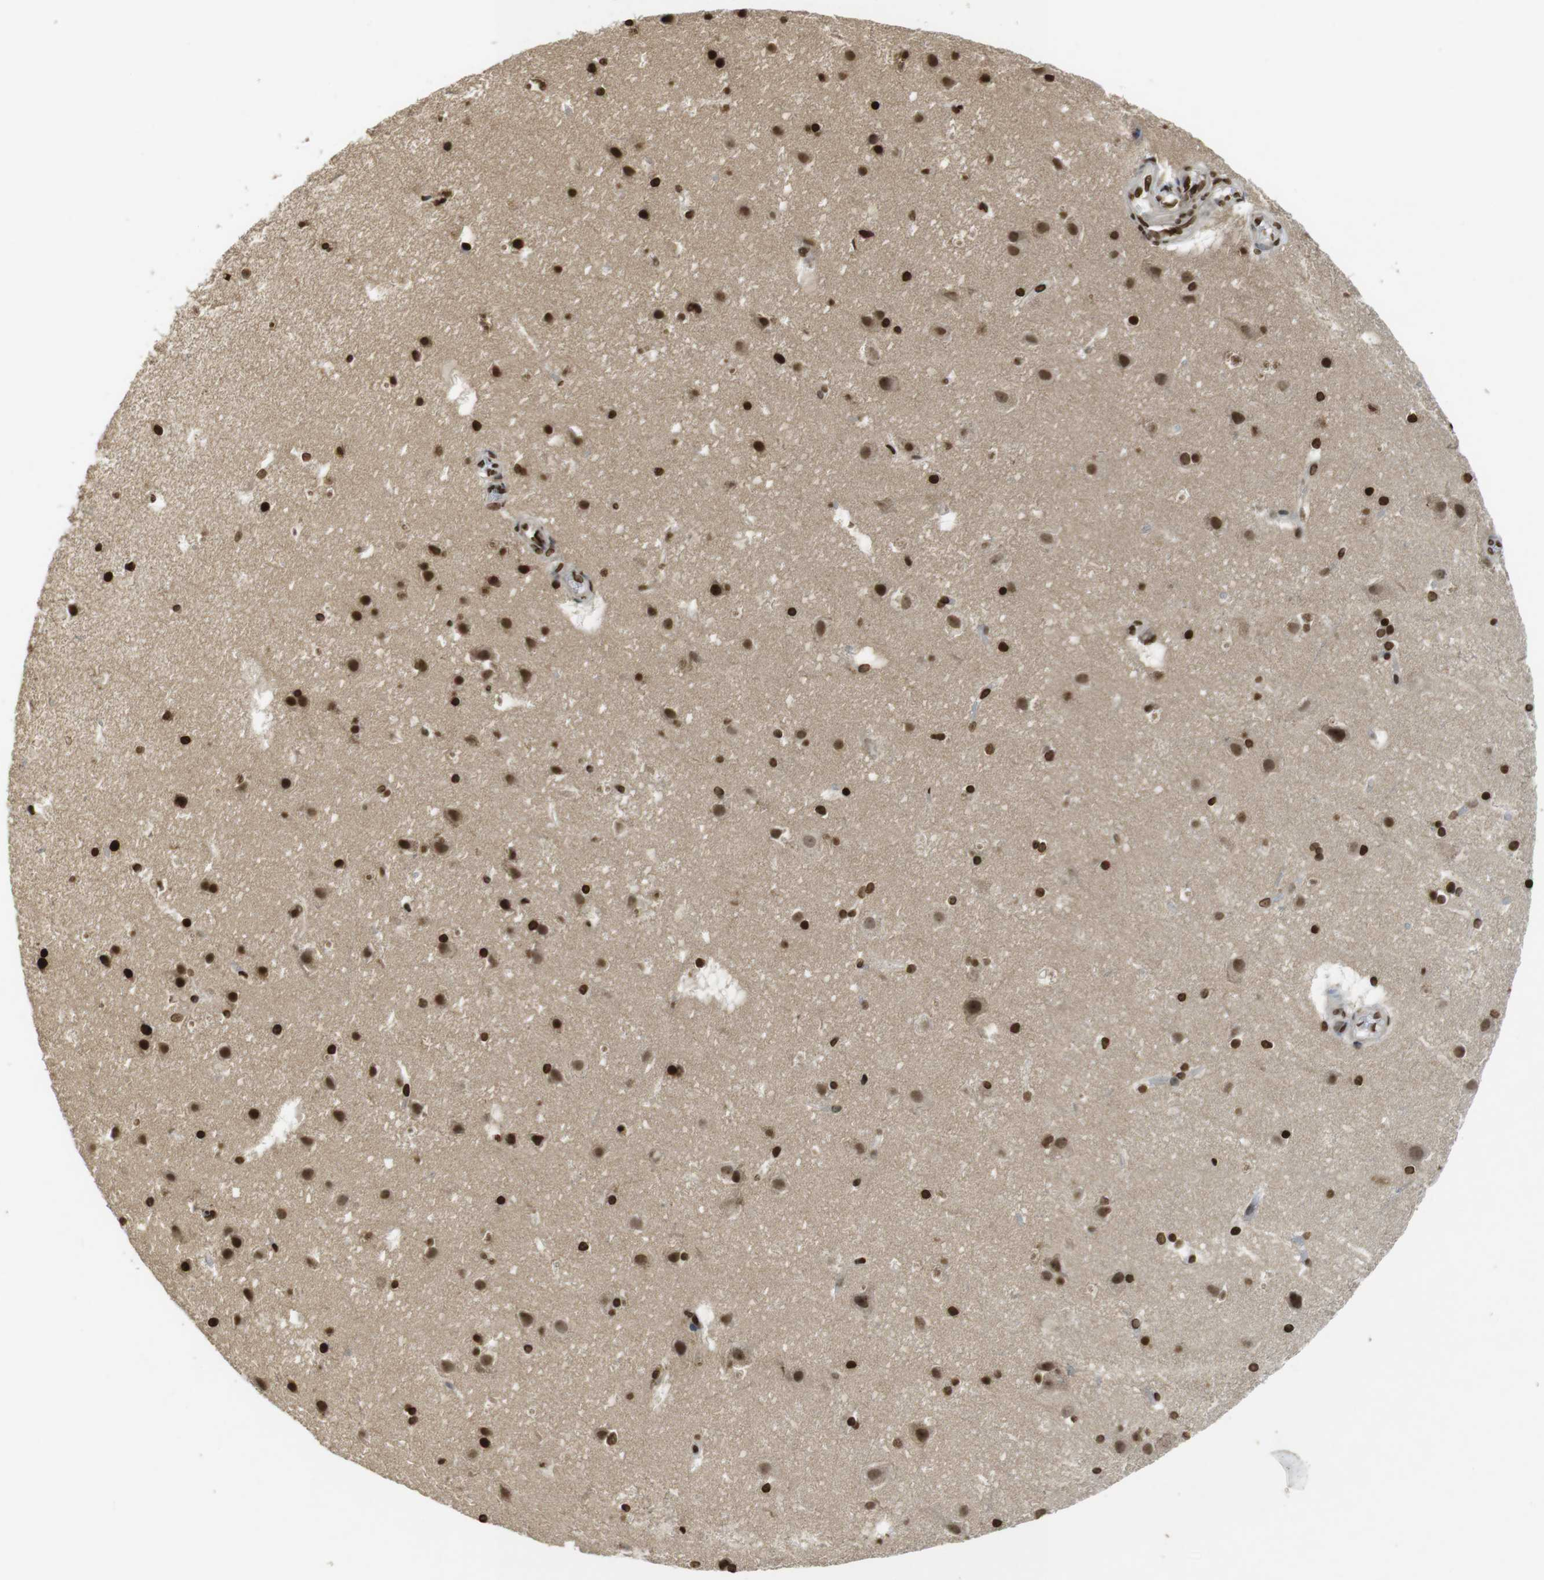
{"staining": {"intensity": "moderate", "quantity": ">75%", "location": "nuclear"}, "tissue": "cerebral cortex", "cell_type": "Endothelial cells", "image_type": "normal", "snomed": [{"axis": "morphology", "description": "Normal tissue, NOS"}, {"axis": "topography", "description": "Cerebral cortex"}], "caption": "Immunohistochemical staining of unremarkable human cerebral cortex displays medium levels of moderate nuclear positivity in about >75% of endothelial cells.", "gene": "FOXA3", "patient": {"sex": "male", "age": 45}}